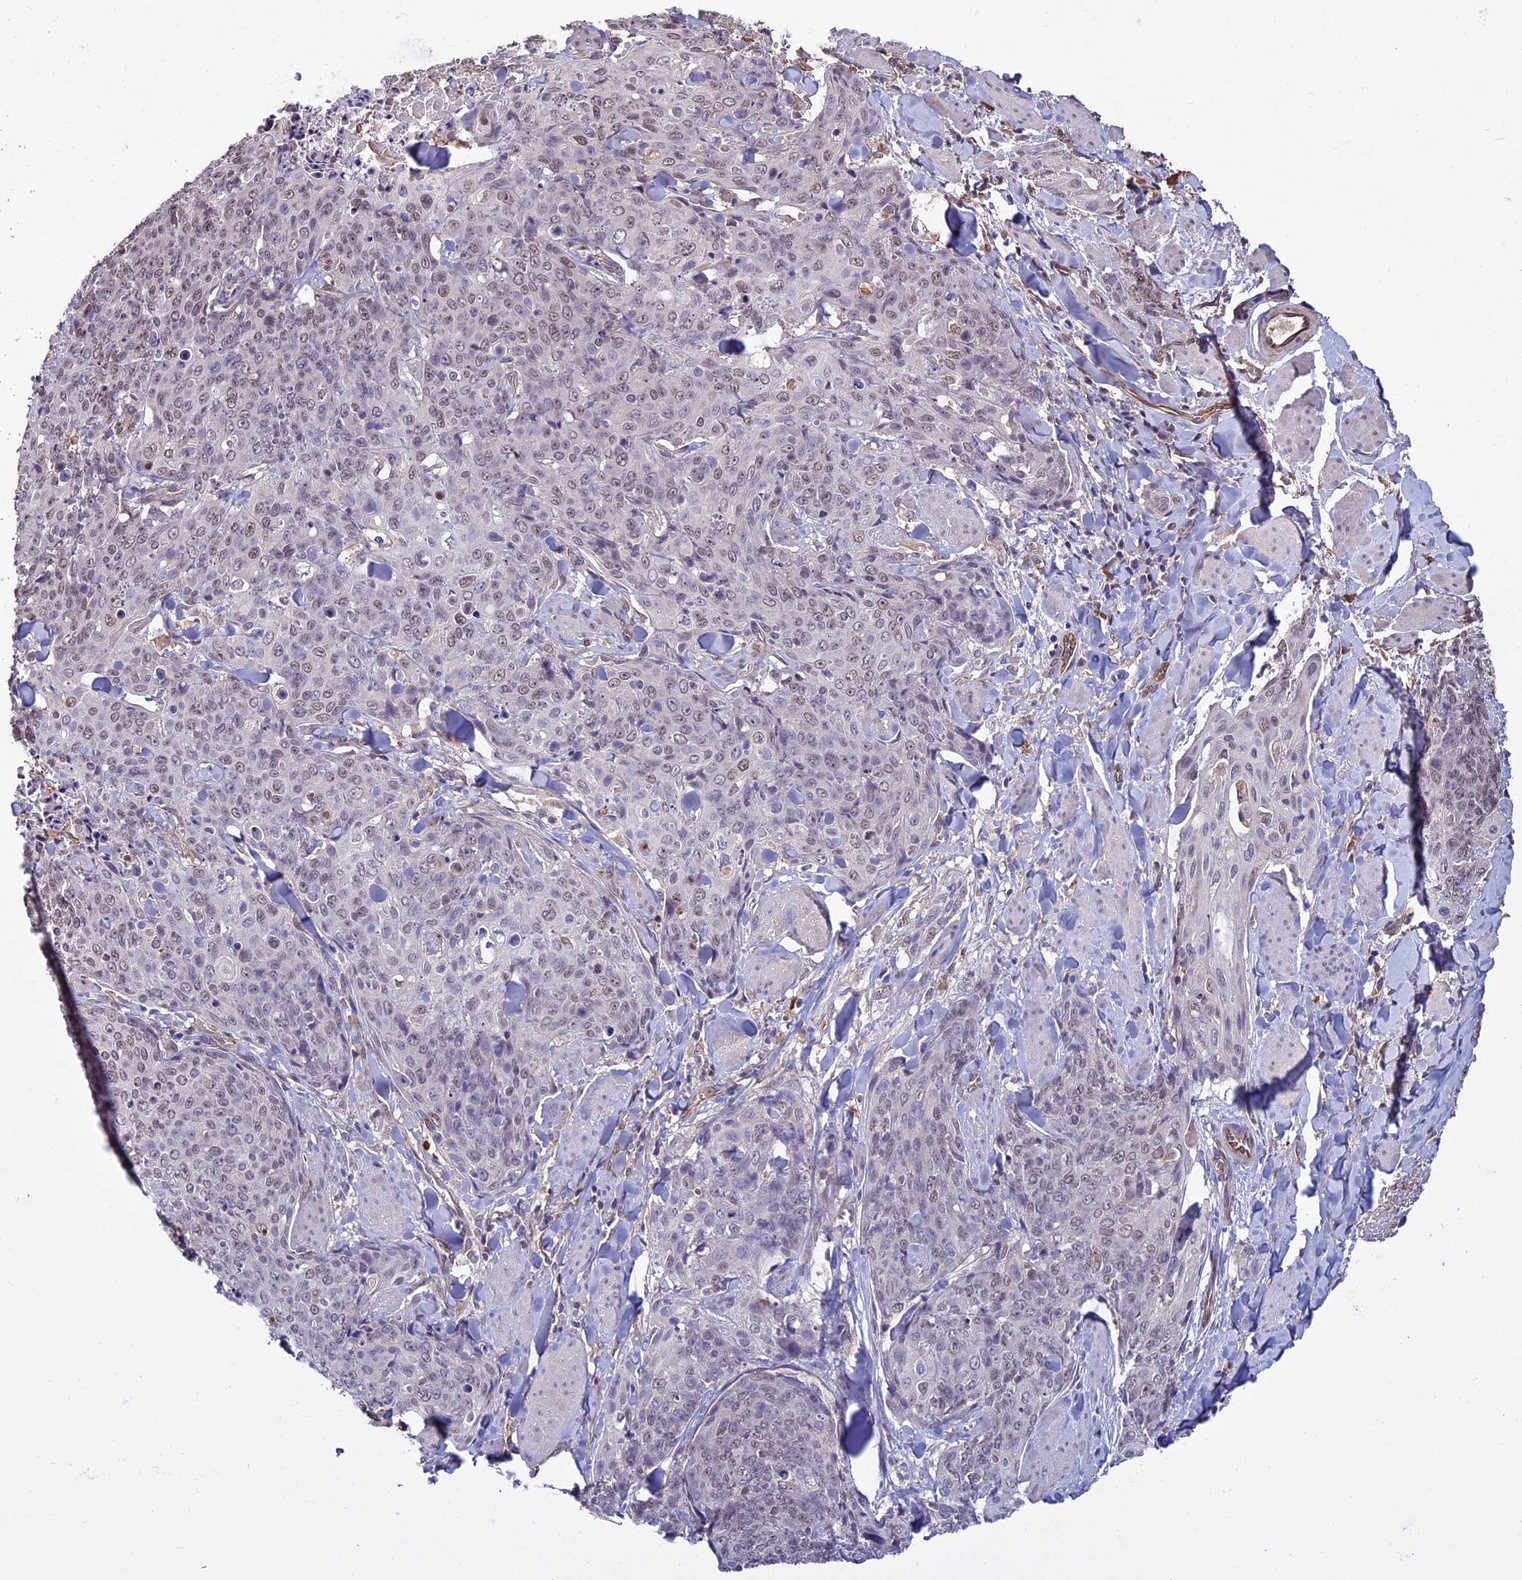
{"staining": {"intensity": "weak", "quantity": "25%-75%", "location": "nuclear"}, "tissue": "skin cancer", "cell_type": "Tumor cells", "image_type": "cancer", "snomed": [{"axis": "morphology", "description": "Squamous cell carcinoma, NOS"}, {"axis": "topography", "description": "Skin"}, {"axis": "topography", "description": "Vulva"}], "caption": "An immunohistochemistry image of neoplastic tissue is shown. Protein staining in brown shows weak nuclear positivity in squamous cell carcinoma (skin) within tumor cells.", "gene": "C3orf70", "patient": {"sex": "female", "age": 85}}